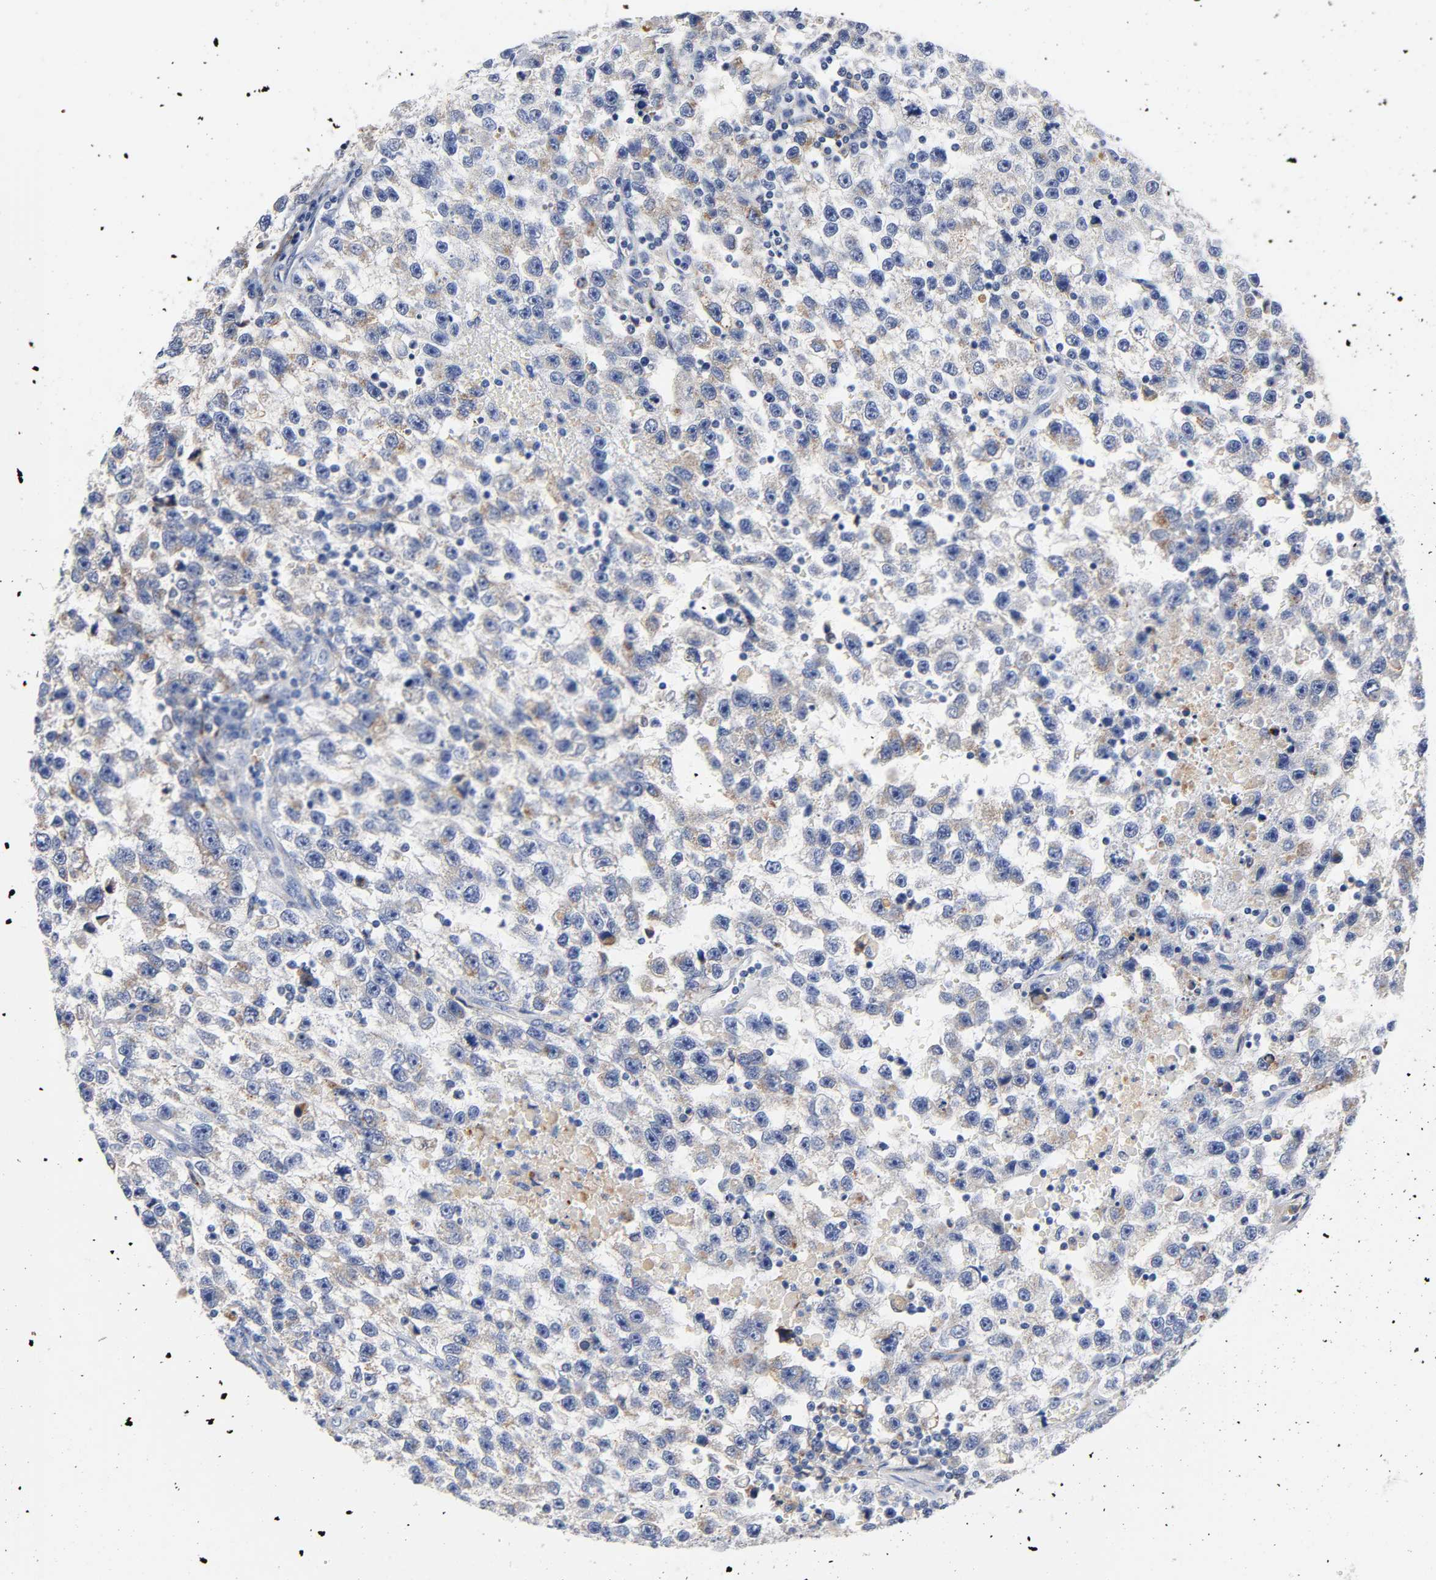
{"staining": {"intensity": "negative", "quantity": "none", "location": "none"}, "tissue": "testis cancer", "cell_type": "Tumor cells", "image_type": "cancer", "snomed": [{"axis": "morphology", "description": "Seminoma, NOS"}, {"axis": "topography", "description": "Testis"}], "caption": "IHC histopathology image of seminoma (testis) stained for a protein (brown), which demonstrates no staining in tumor cells.", "gene": "LRP1", "patient": {"sex": "male", "age": 33}}